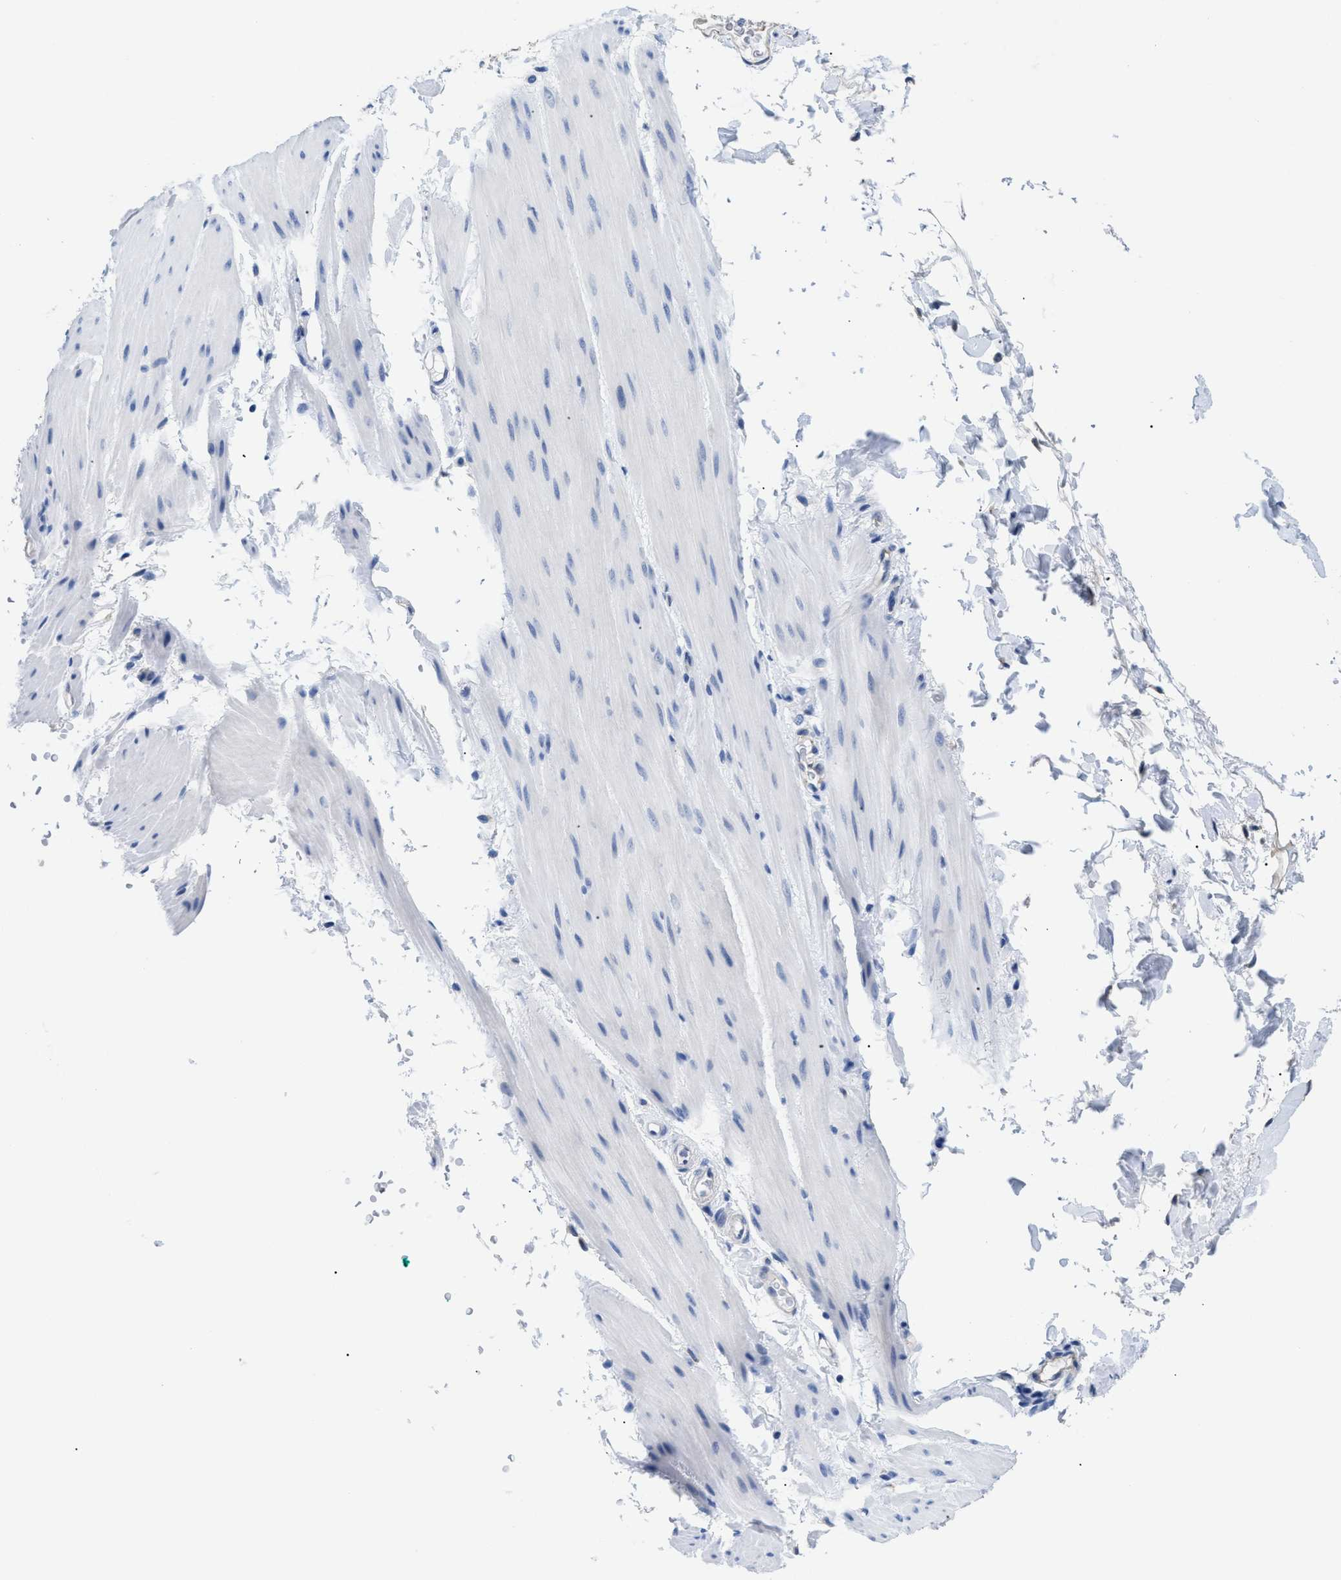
{"staining": {"intensity": "negative", "quantity": "none", "location": "none"}, "tissue": "smooth muscle", "cell_type": "Smooth muscle cells", "image_type": "normal", "snomed": [{"axis": "morphology", "description": "Normal tissue, NOS"}, {"axis": "topography", "description": "Smooth muscle"}, {"axis": "topography", "description": "Colon"}], "caption": "IHC of normal smooth muscle reveals no positivity in smooth muscle cells. The staining is performed using DAB (3,3'-diaminobenzidine) brown chromogen with nuclei counter-stained in using hematoxylin.", "gene": "APOBEC2", "patient": {"sex": "male", "age": 67}}